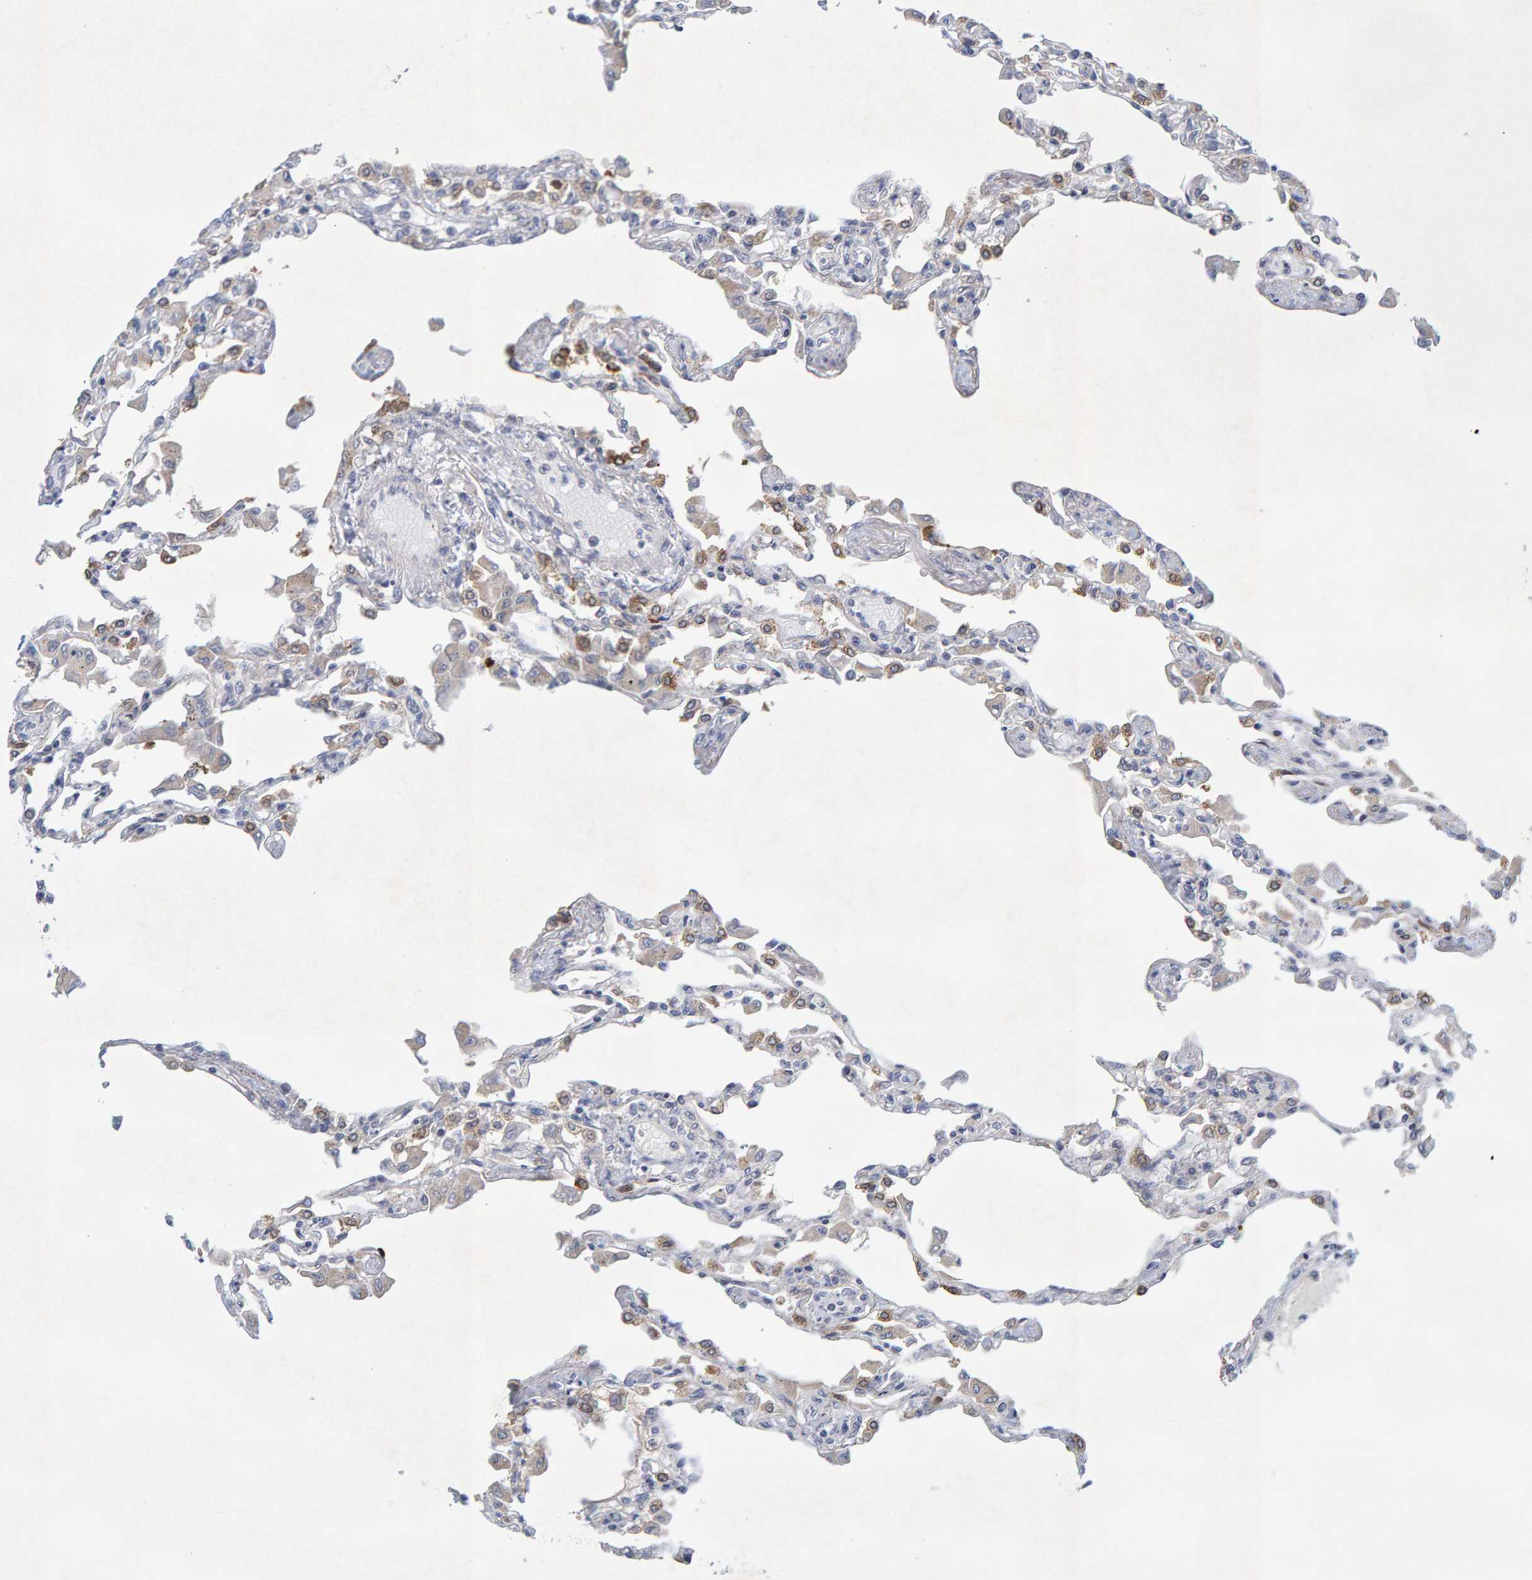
{"staining": {"intensity": "strong", "quantity": "25%-75%", "location": "cytoplasmic/membranous"}, "tissue": "lung", "cell_type": "Alveolar cells", "image_type": "normal", "snomed": [{"axis": "morphology", "description": "Normal tissue, NOS"}, {"axis": "topography", "description": "Bronchus"}, {"axis": "topography", "description": "Lung"}], "caption": "Immunohistochemical staining of benign lung displays strong cytoplasmic/membranous protein expression in approximately 25%-75% of alveolar cells. Using DAB (brown) and hematoxylin (blue) stains, captured at high magnification using brightfield microscopy.", "gene": "ZNF77", "patient": {"sex": "female", "age": 49}}